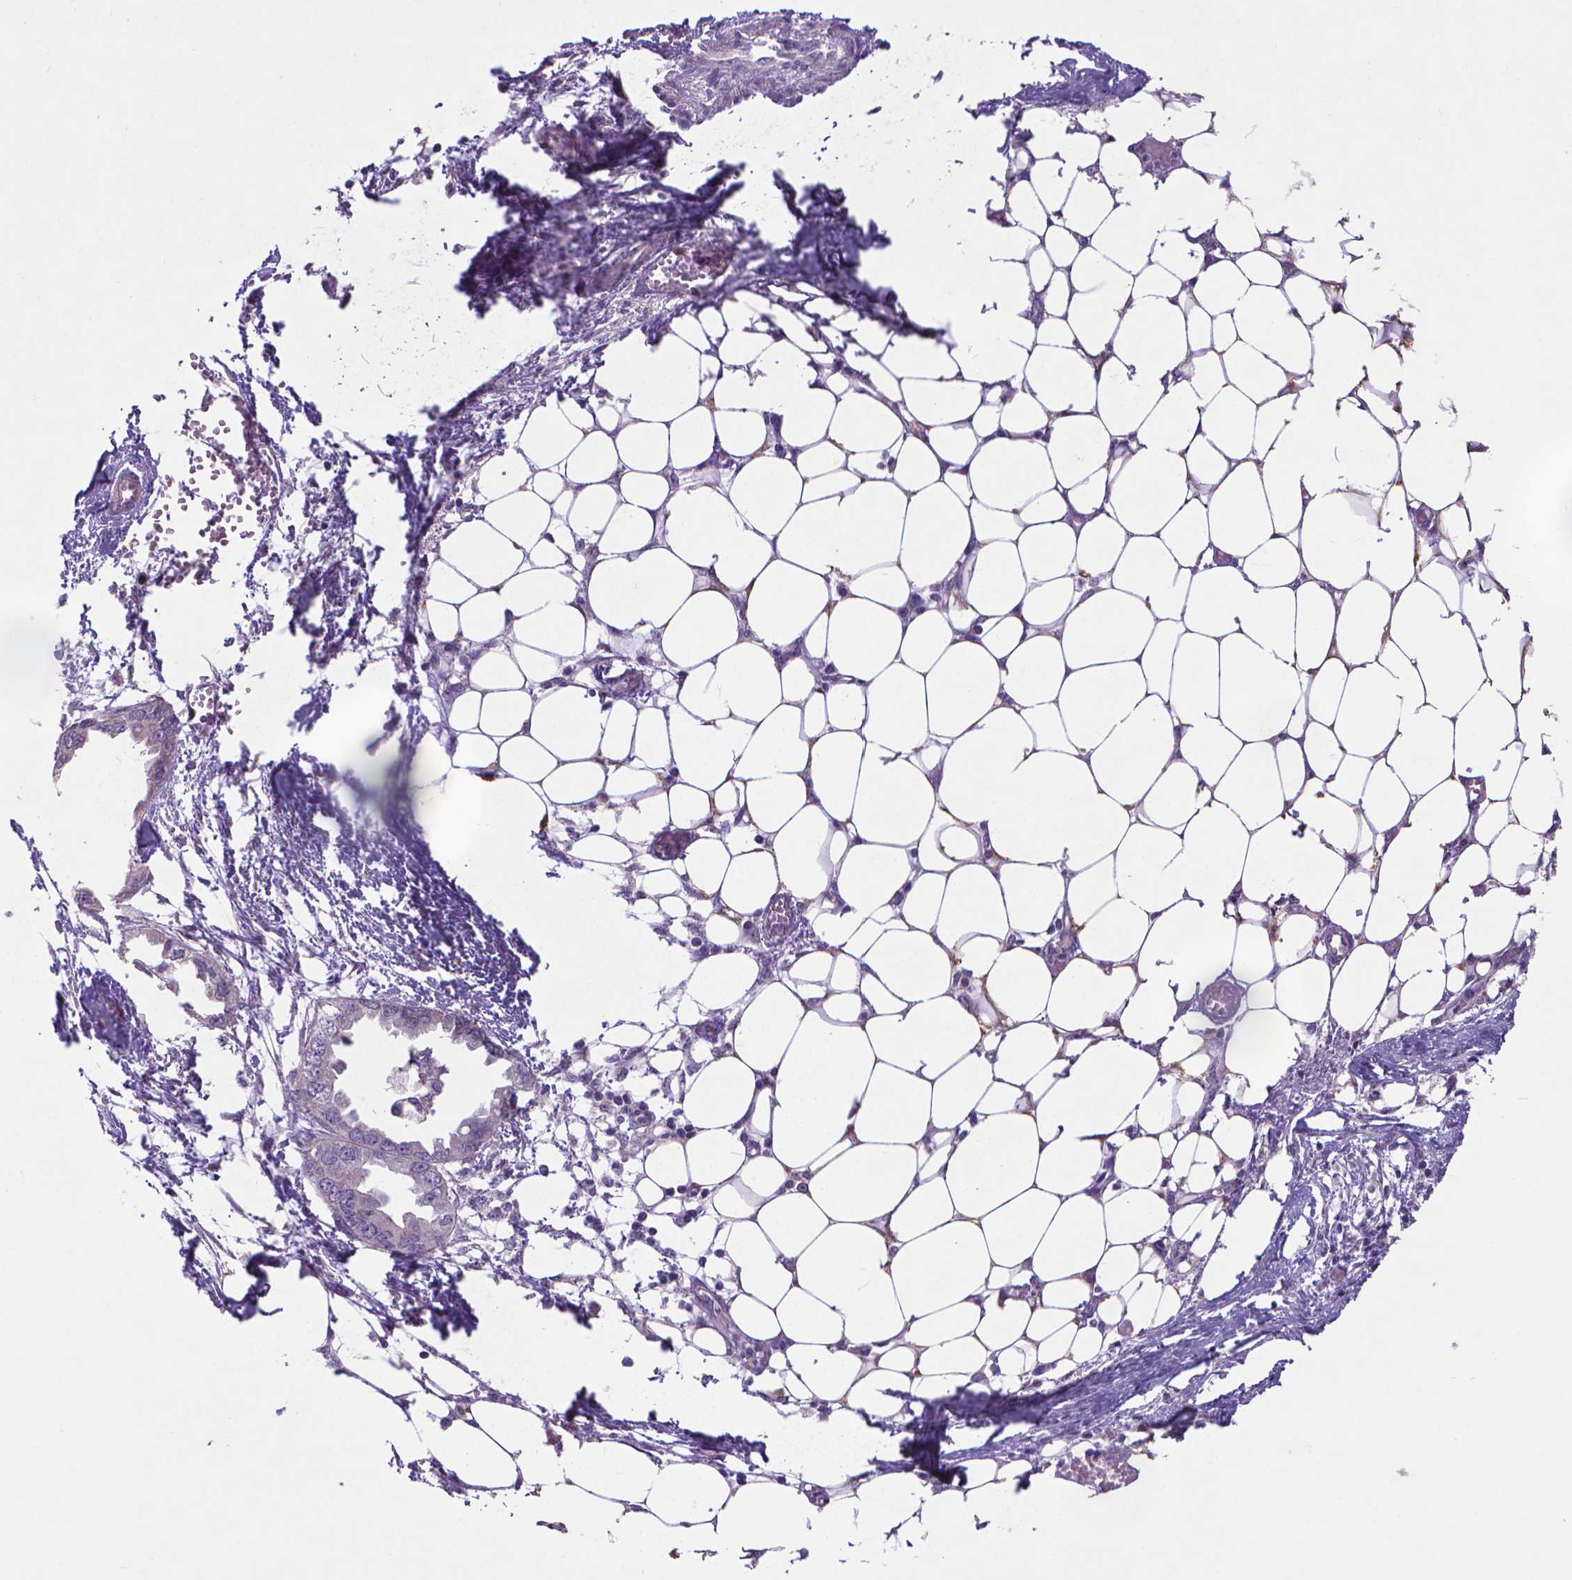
{"staining": {"intensity": "negative", "quantity": "none", "location": "none"}, "tissue": "endometrial cancer", "cell_type": "Tumor cells", "image_type": "cancer", "snomed": [{"axis": "morphology", "description": "Adenocarcinoma, NOS"}, {"axis": "morphology", "description": "Adenocarcinoma, metastatic, NOS"}, {"axis": "topography", "description": "Adipose tissue"}, {"axis": "topography", "description": "Endometrium"}], "caption": "Immunohistochemistry (IHC) of human endometrial adenocarcinoma demonstrates no expression in tumor cells. Nuclei are stained in blue.", "gene": "GPR63", "patient": {"sex": "female", "age": 67}}